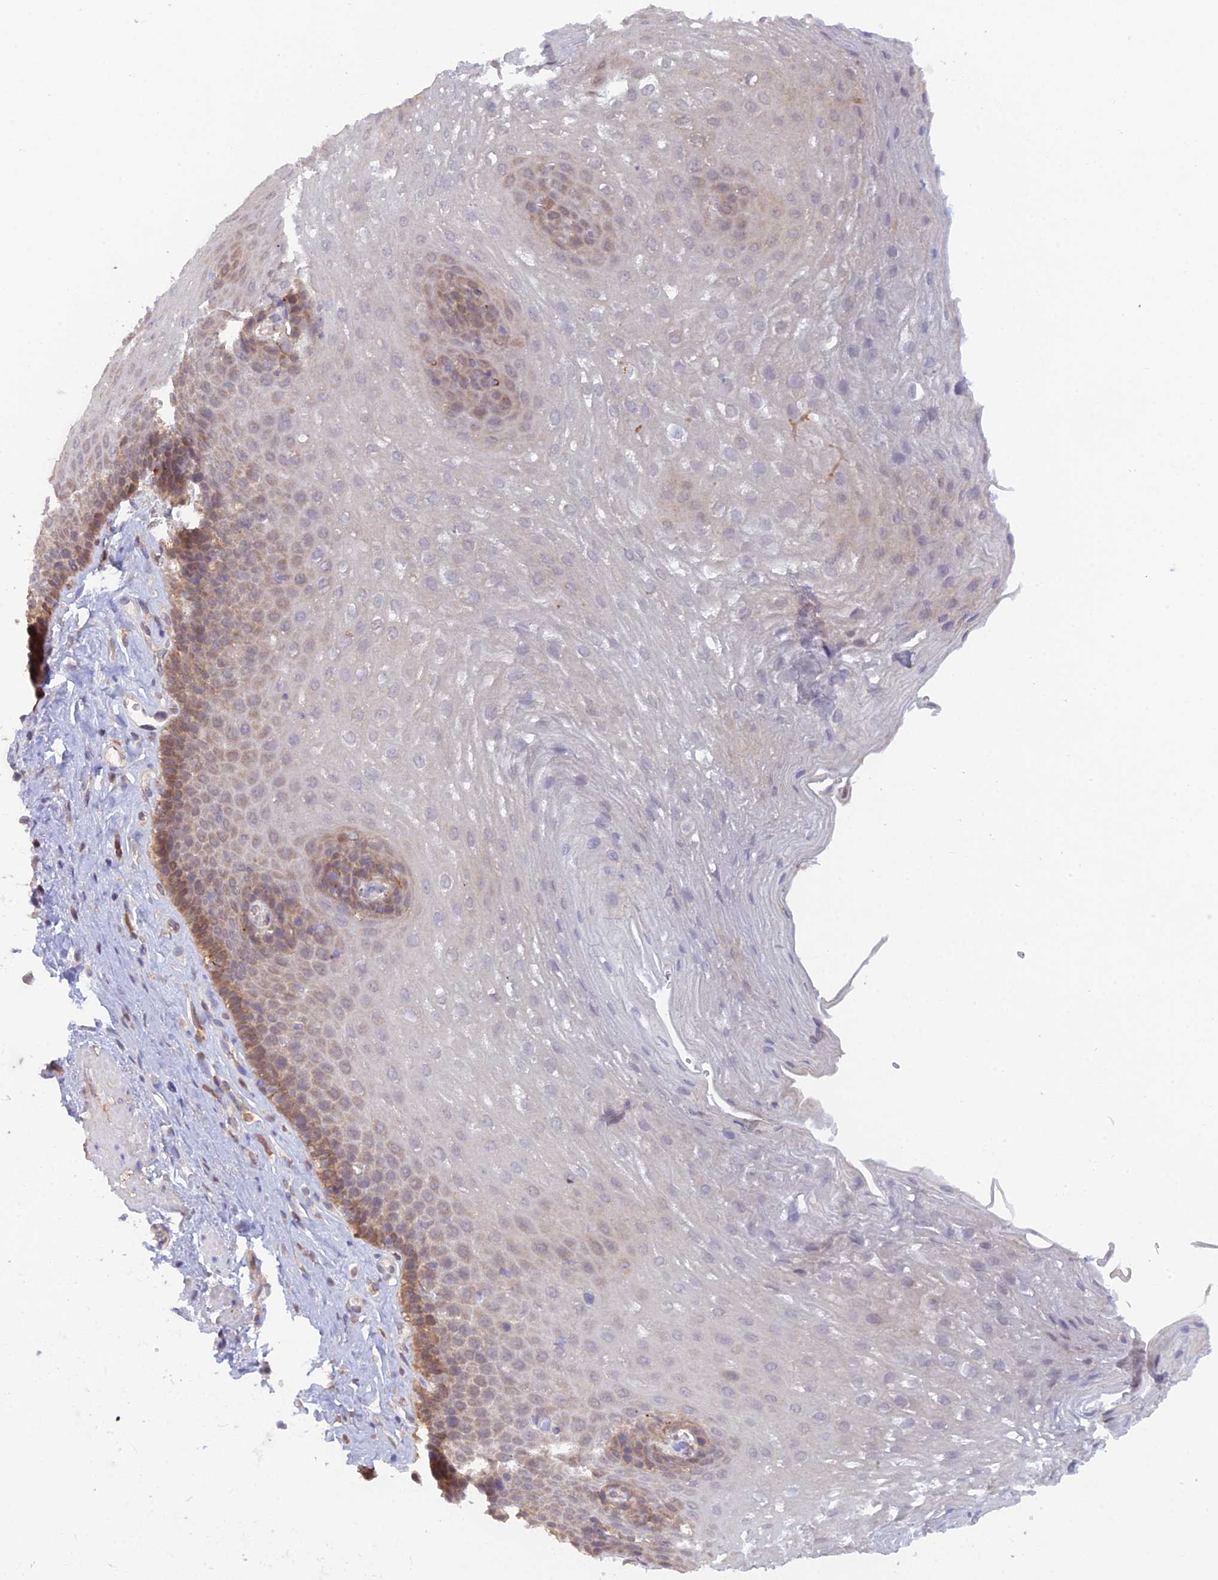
{"staining": {"intensity": "moderate", "quantity": "<25%", "location": "cytoplasmic/membranous,nuclear"}, "tissue": "esophagus", "cell_type": "Squamous epithelial cells", "image_type": "normal", "snomed": [{"axis": "morphology", "description": "Normal tissue, NOS"}, {"axis": "topography", "description": "Esophagus"}], "caption": "Immunohistochemistry staining of unremarkable esophagus, which reveals low levels of moderate cytoplasmic/membranous,nuclear positivity in approximately <25% of squamous epithelial cells indicating moderate cytoplasmic/membranous,nuclear protein staining. The staining was performed using DAB (3,3'-diaminobenzidine) (brown) for protein detection and nuclei were counterstained in hematoxylin (blue).", "gene": "HINT1", "patient": {"sex": "female", "age": 66}}